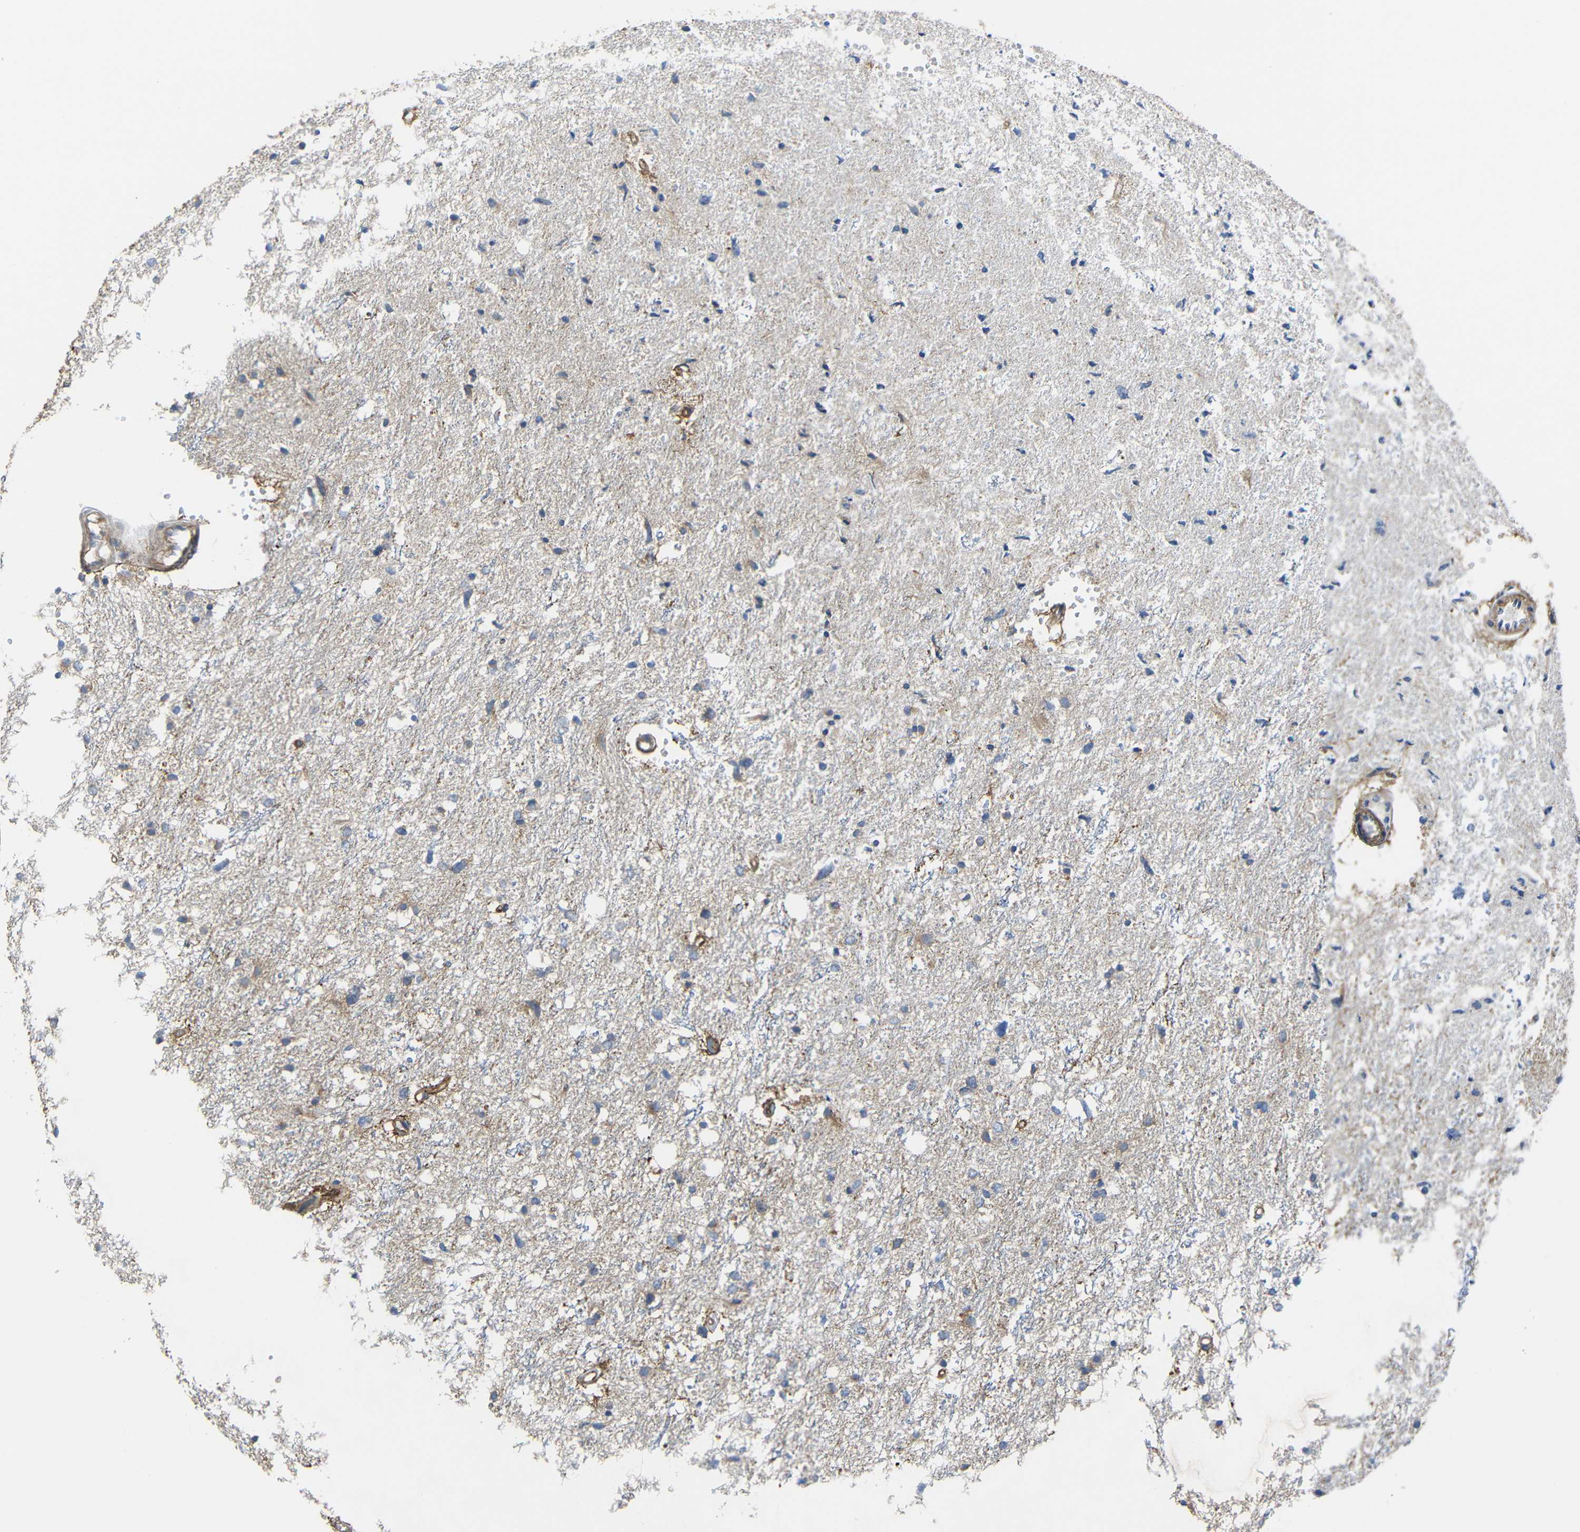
{"staining": {"intensity": "weak", "quantity": "<25%", "location": "cytoplasmic/membranous"}, "tissue": "glioma", "cell_type": "Tumor cells", "image_type": "cancer", "snomed": [{"axis": "morphology", "description": "Glioma, malignant, High grade"}, {"axis": "topography", "description": "Brain"}], "caption": "Immunohistochemistry image of malignant glioma (high-grade) stained for a protein (brown), which demonstrates no expression in tumor cells.", "gene": "SYPL1", "patient": {"sex": "female", "age": 59}}